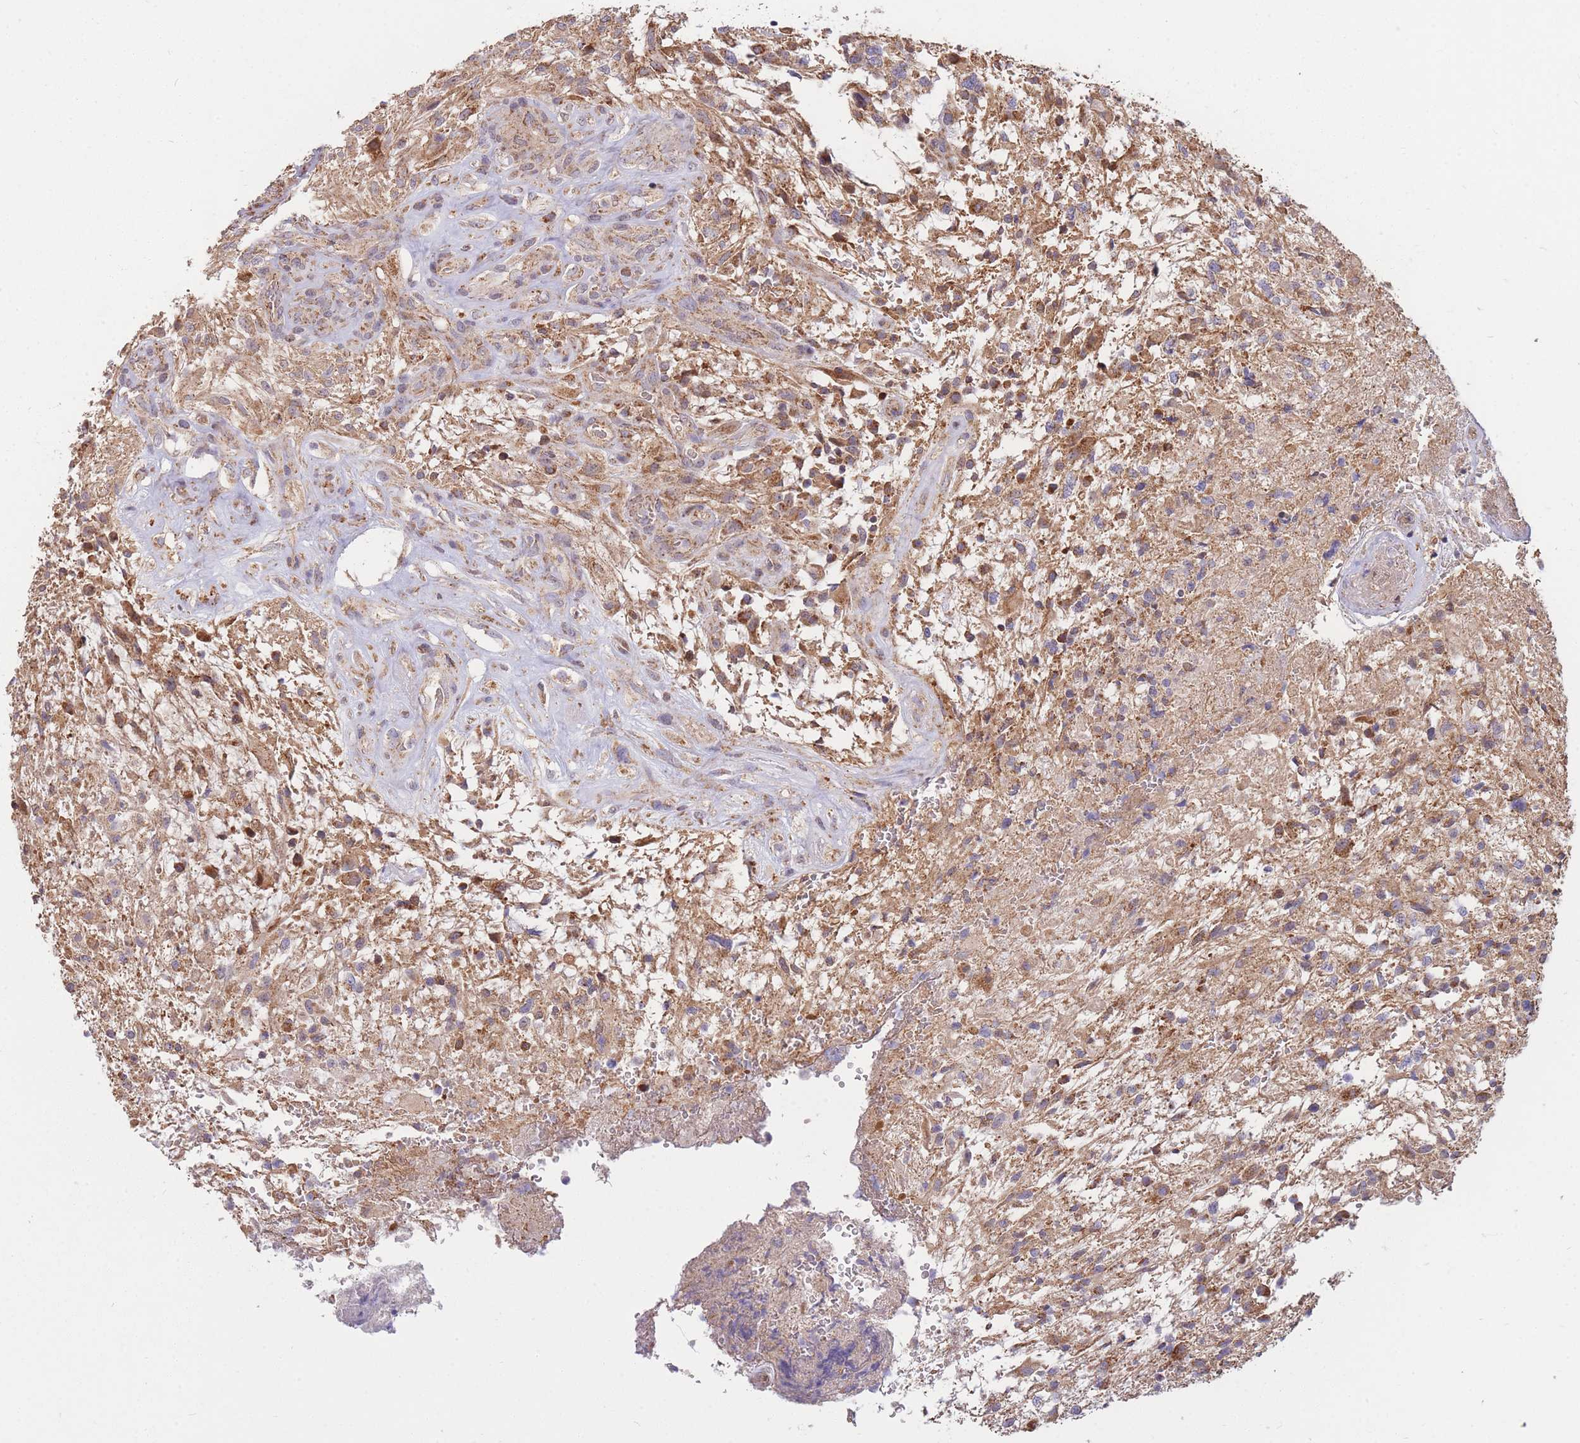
{"staining": {"intensity": "moderate", "quantity": "25%-75%", "location": "cytoplasmic/membranous"}, "tissue": "glioma", "cell_type": "Tumor cells", "image_type": "cancer", "snomed": [{"axis": "morphology", "description": "Glioma, malignant, High grade"}, {"axis": "topography", "description": "Brain"}], "caption": "Immunohistochemistry (DAB (3,3'-diaminobenzidine)) staining of human high-grade glioma (malignant) reveals moderate cytoplasmic/membranous protein positivity in approximately 25%-75% of tumor cells.", "gene": "PTPMT1", "patient": {"sex": "male", "age": 56}}